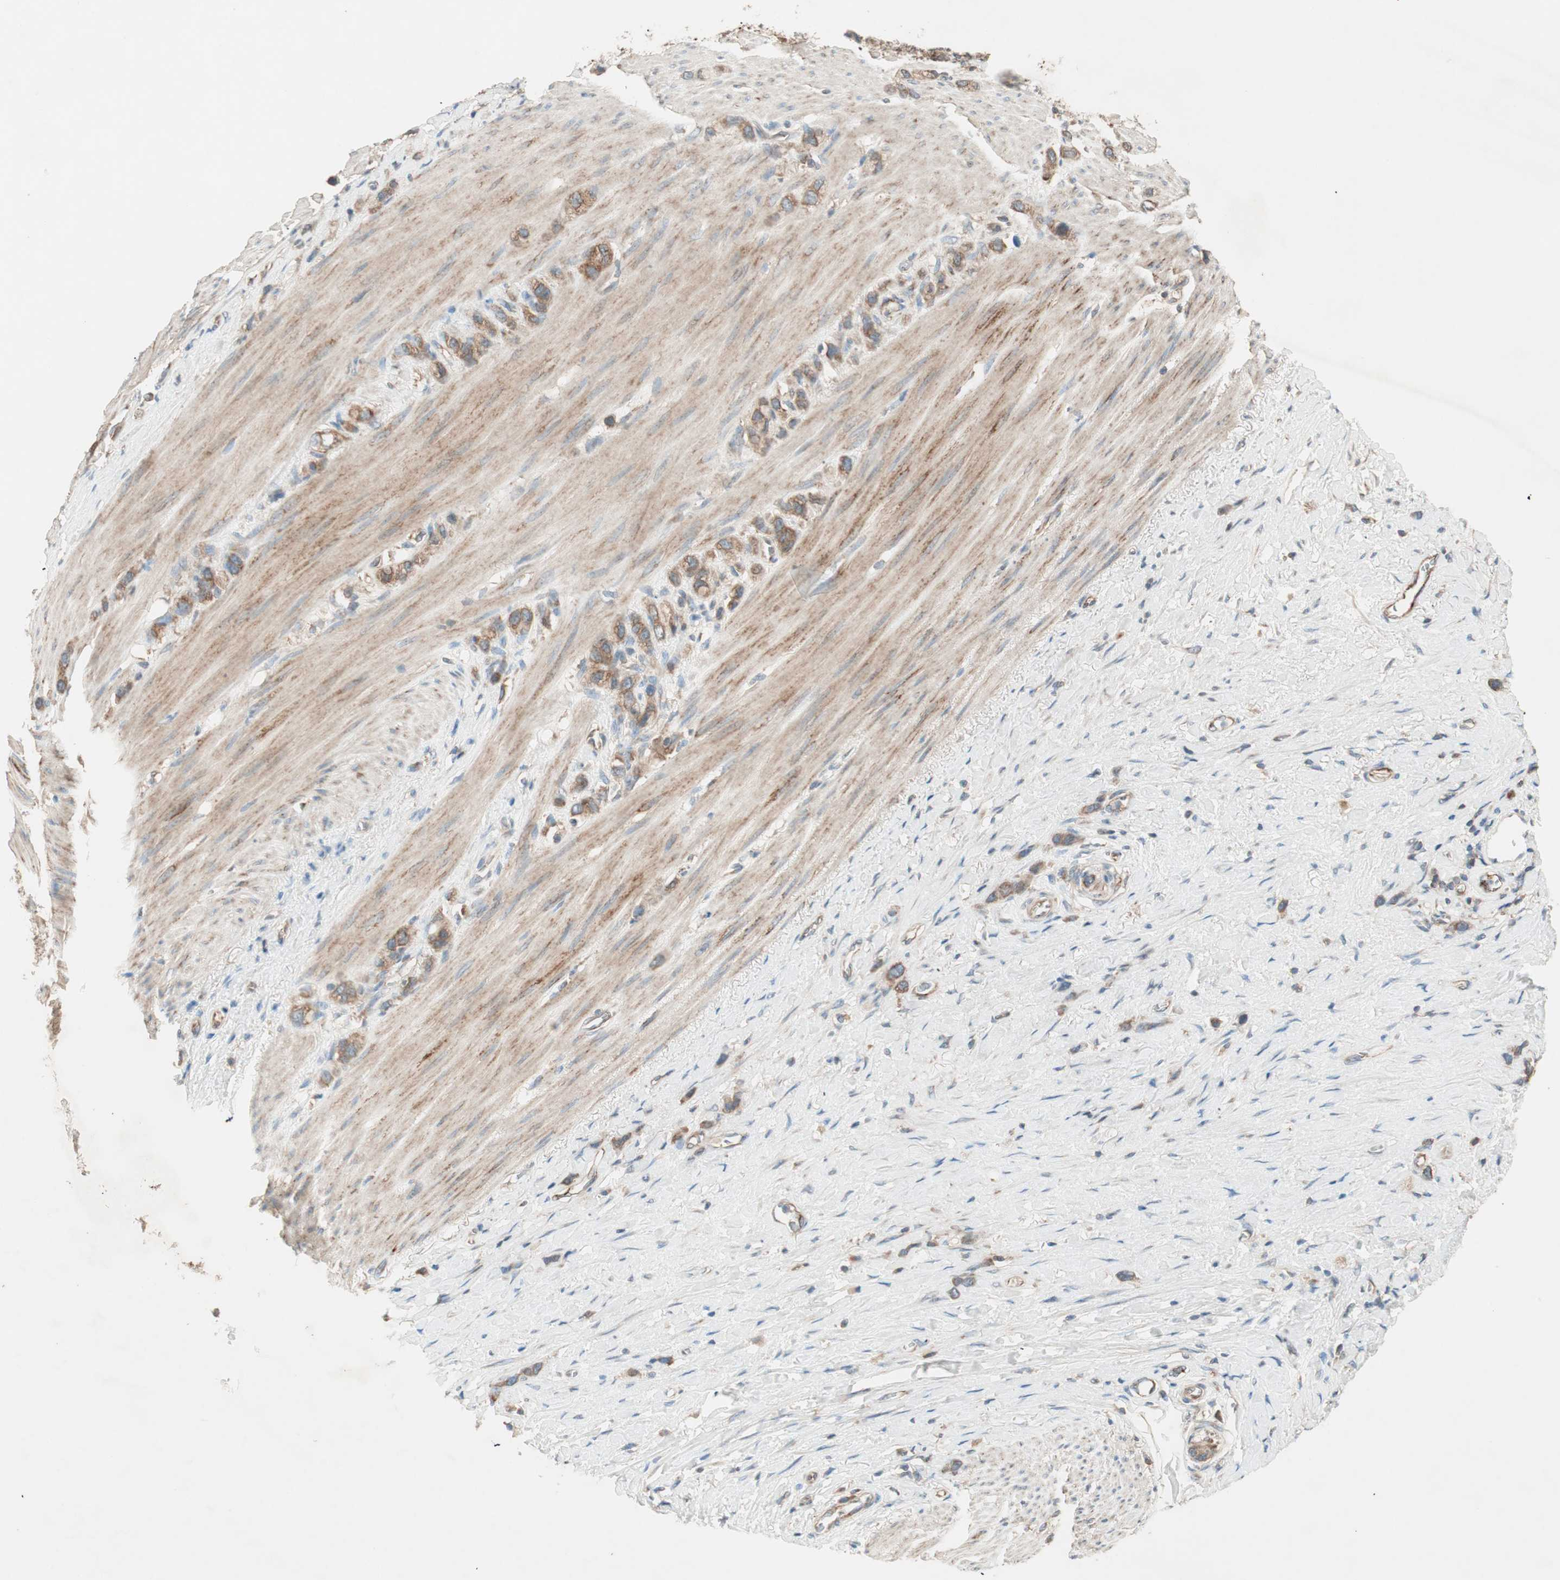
{"staining": {"intensity": "moderate", "quantity": ">75%", "location": "cytoplasmic/membranous"}, "tissue": "stomach cancer", "cell_type": "Tumor cells", "image_type": "cancer", "snomed": [{"axis": "morphology", "description": "Normal tissue, NOS"}, {"axis": "morphology", "description": "Adenocarcinoma, NOS"}, {"axis": "morphology", "description": "Adenocarcinoma, High grade"}, {"axis": "topography", "description": "Stomach, upper"}, {"axis": "topography", "description": "Stomach"}], "caption": "Stomach adenocarcinoma stained for a protein (brown) reveals moderate cytoplasmic/membranous positive positivity in approximately >75% of tumor cells.", "gene": "CC2D1A", "patient": {"sex": "female", "age": 65}}